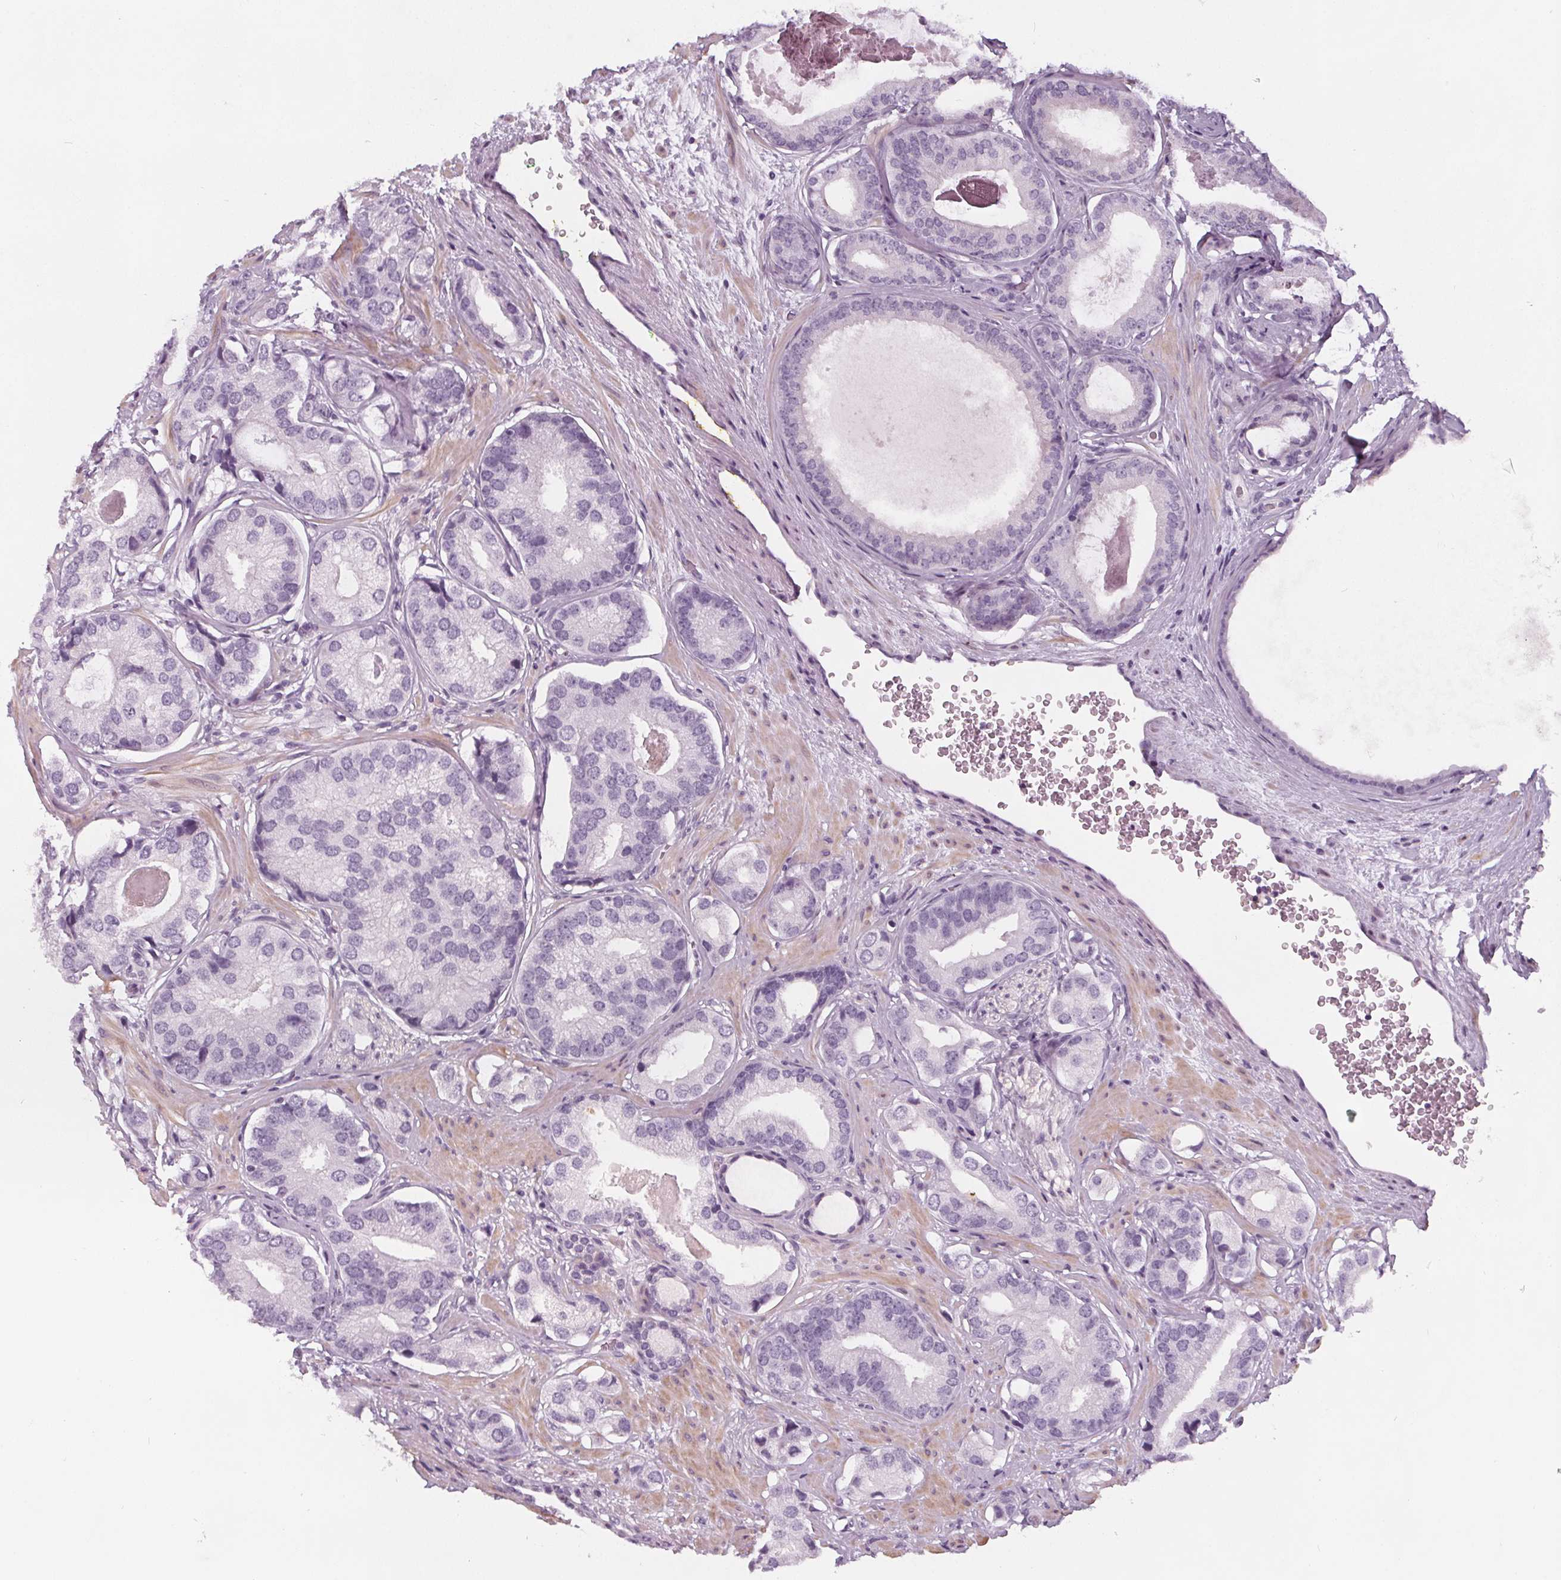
{"staining": {"intensity": "negative", "quantity": "none", "location": "none"}, "tissue": "prostate cancer", "cell_type": "Tumor cells", "image_type": "cancer", "snomed": [{"axis": "morphology", "description": "Adenocarcinoma, Low grade"}, {"axis": "topography", "description": "Prostate"}], "caption": "A histopathology image of prostate cancer stained for a protein exhibits no brown staining in tumor cells.", "gene": "SLC5A12", "patient": {"sex": "male", "age": 61}}